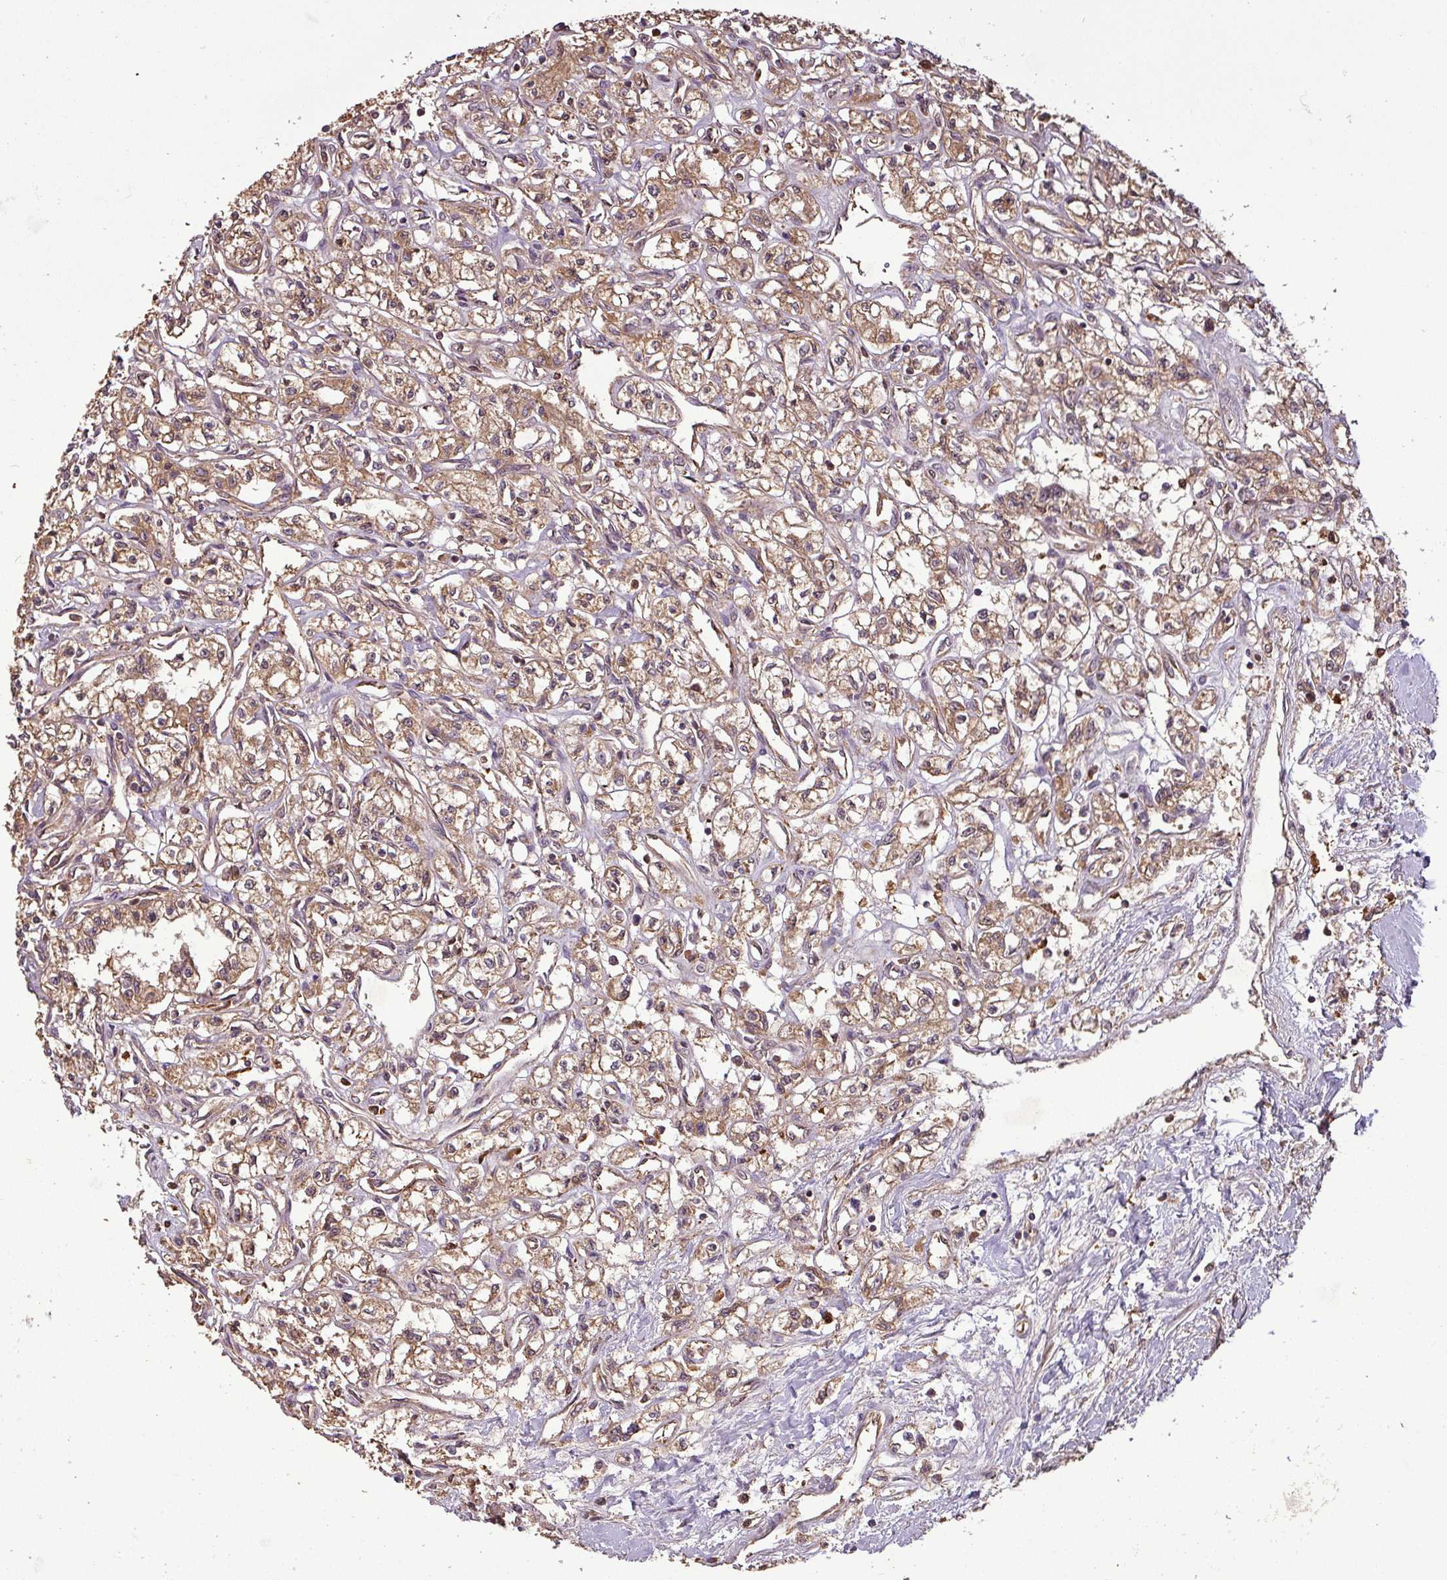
{"staining": {"intensity": "moderate", "quantity": "25%-75%", "location": "cytoplasmic/membranous"}, "tissue": "renal cancer", "cell_type": "Tumor cells", "image_type": "cancer", "snomed": [{"axis": "morphology", "description": "Adenocarcinoma, NOS"}, {"axis": "topography", "description": "Kidney"}], "caption": "Immunohistochemistry of adenocarcinoma (renal) displays medium levels of moderate cytoplasmic/membranous staining in approximately 25%-75% of tumor cells.", "gene": "NT5C3A", "patient": {"sex": "male", "age": 56}}